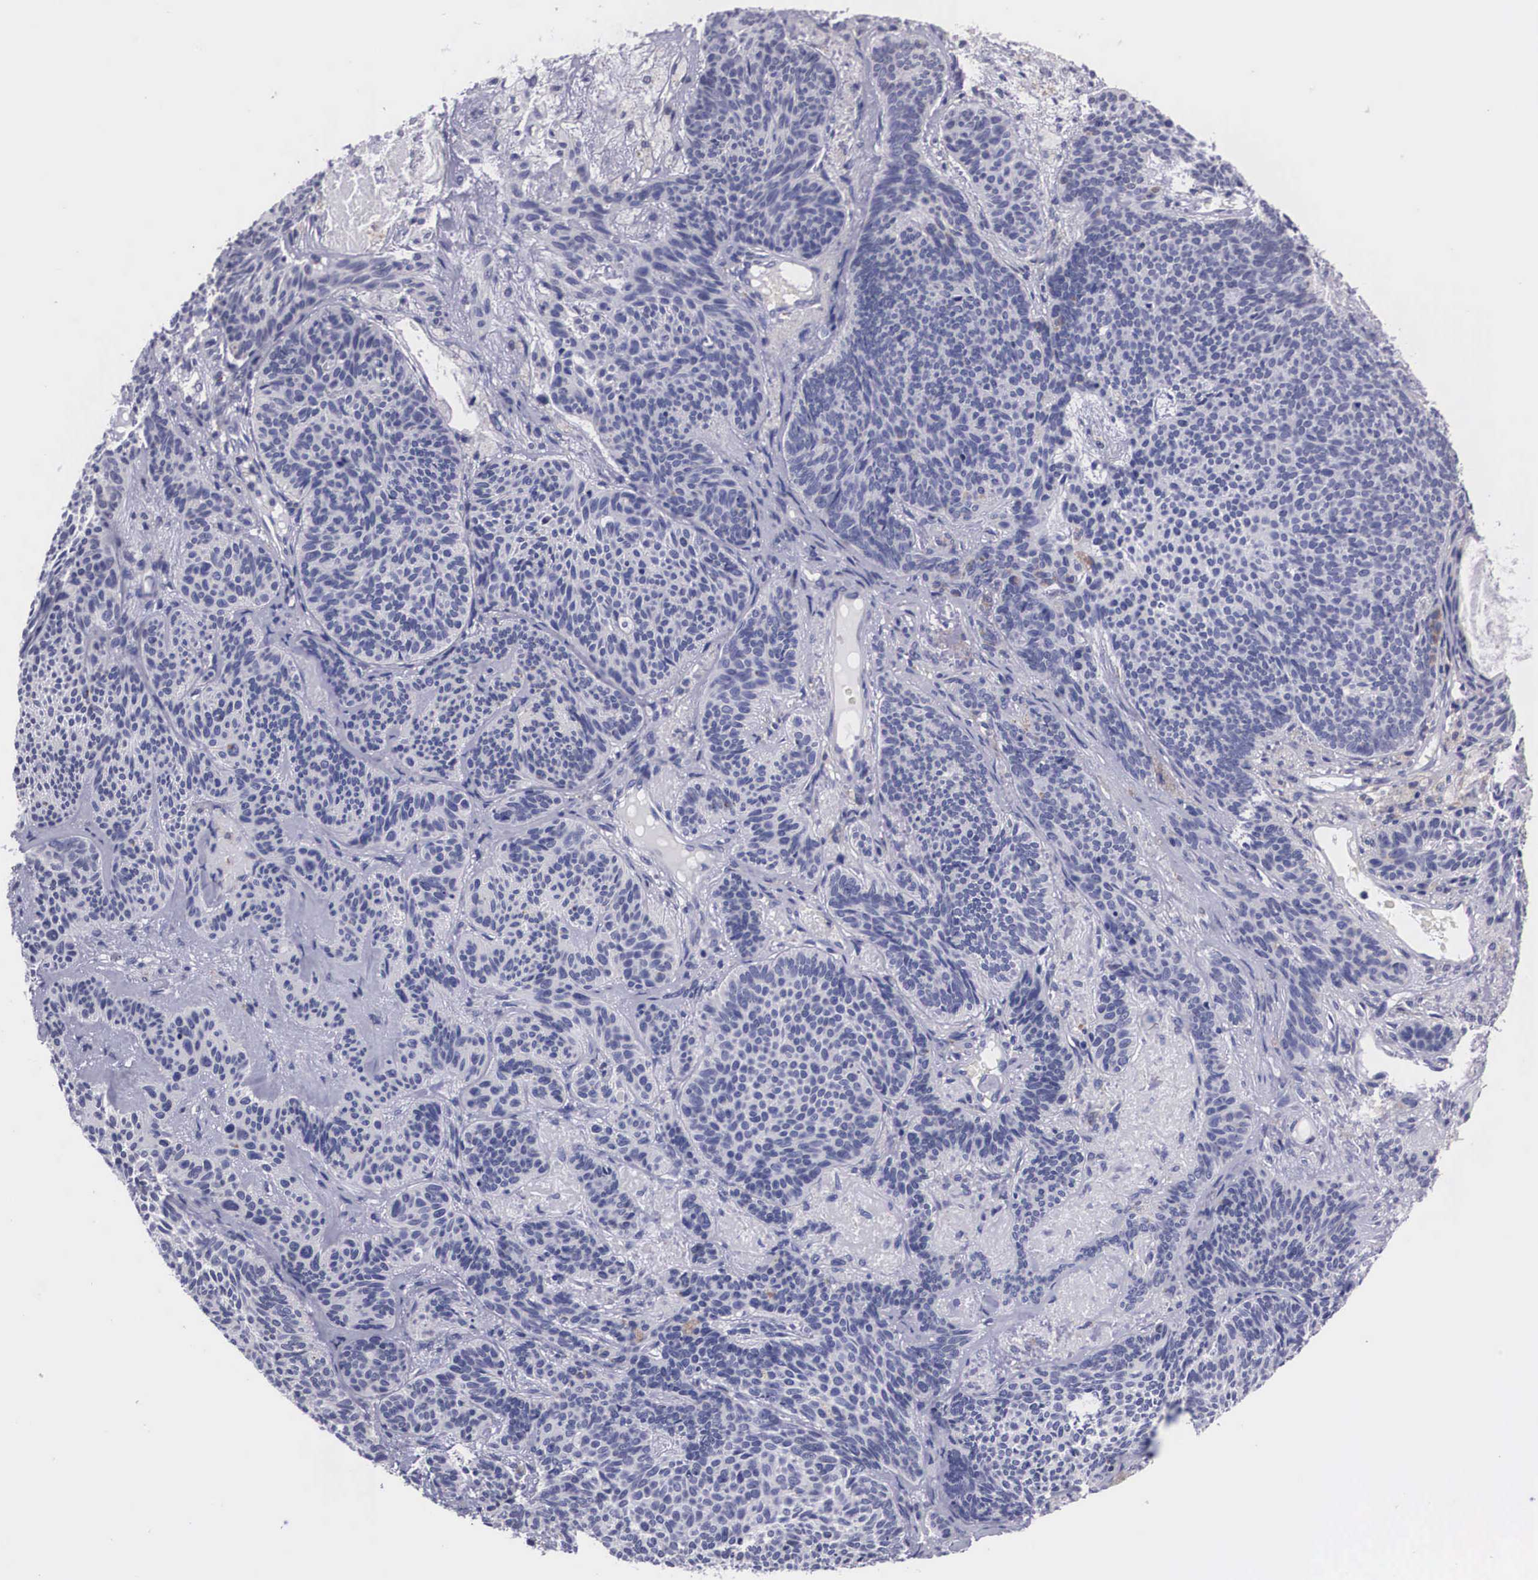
{"staining": {"intensity": "negative", "quantity": "none", "location": "none"}, "tissue": "skin cancer", "cell_type": "Tumor cells", "image_type": "cancer", "snomed": [{"axis": "morphology", "description": "Basal cell carcinoma"}, {"axis": "topography", "description": "Skin"}], "caption": "Immunohistochemistry micrograph of skin basal cell carcinoma stained for a protein (brown), which exhibits no positivity in tumor cells.", "gene": "CRELD2", "patient": {"sex": "male", "age": 84}}